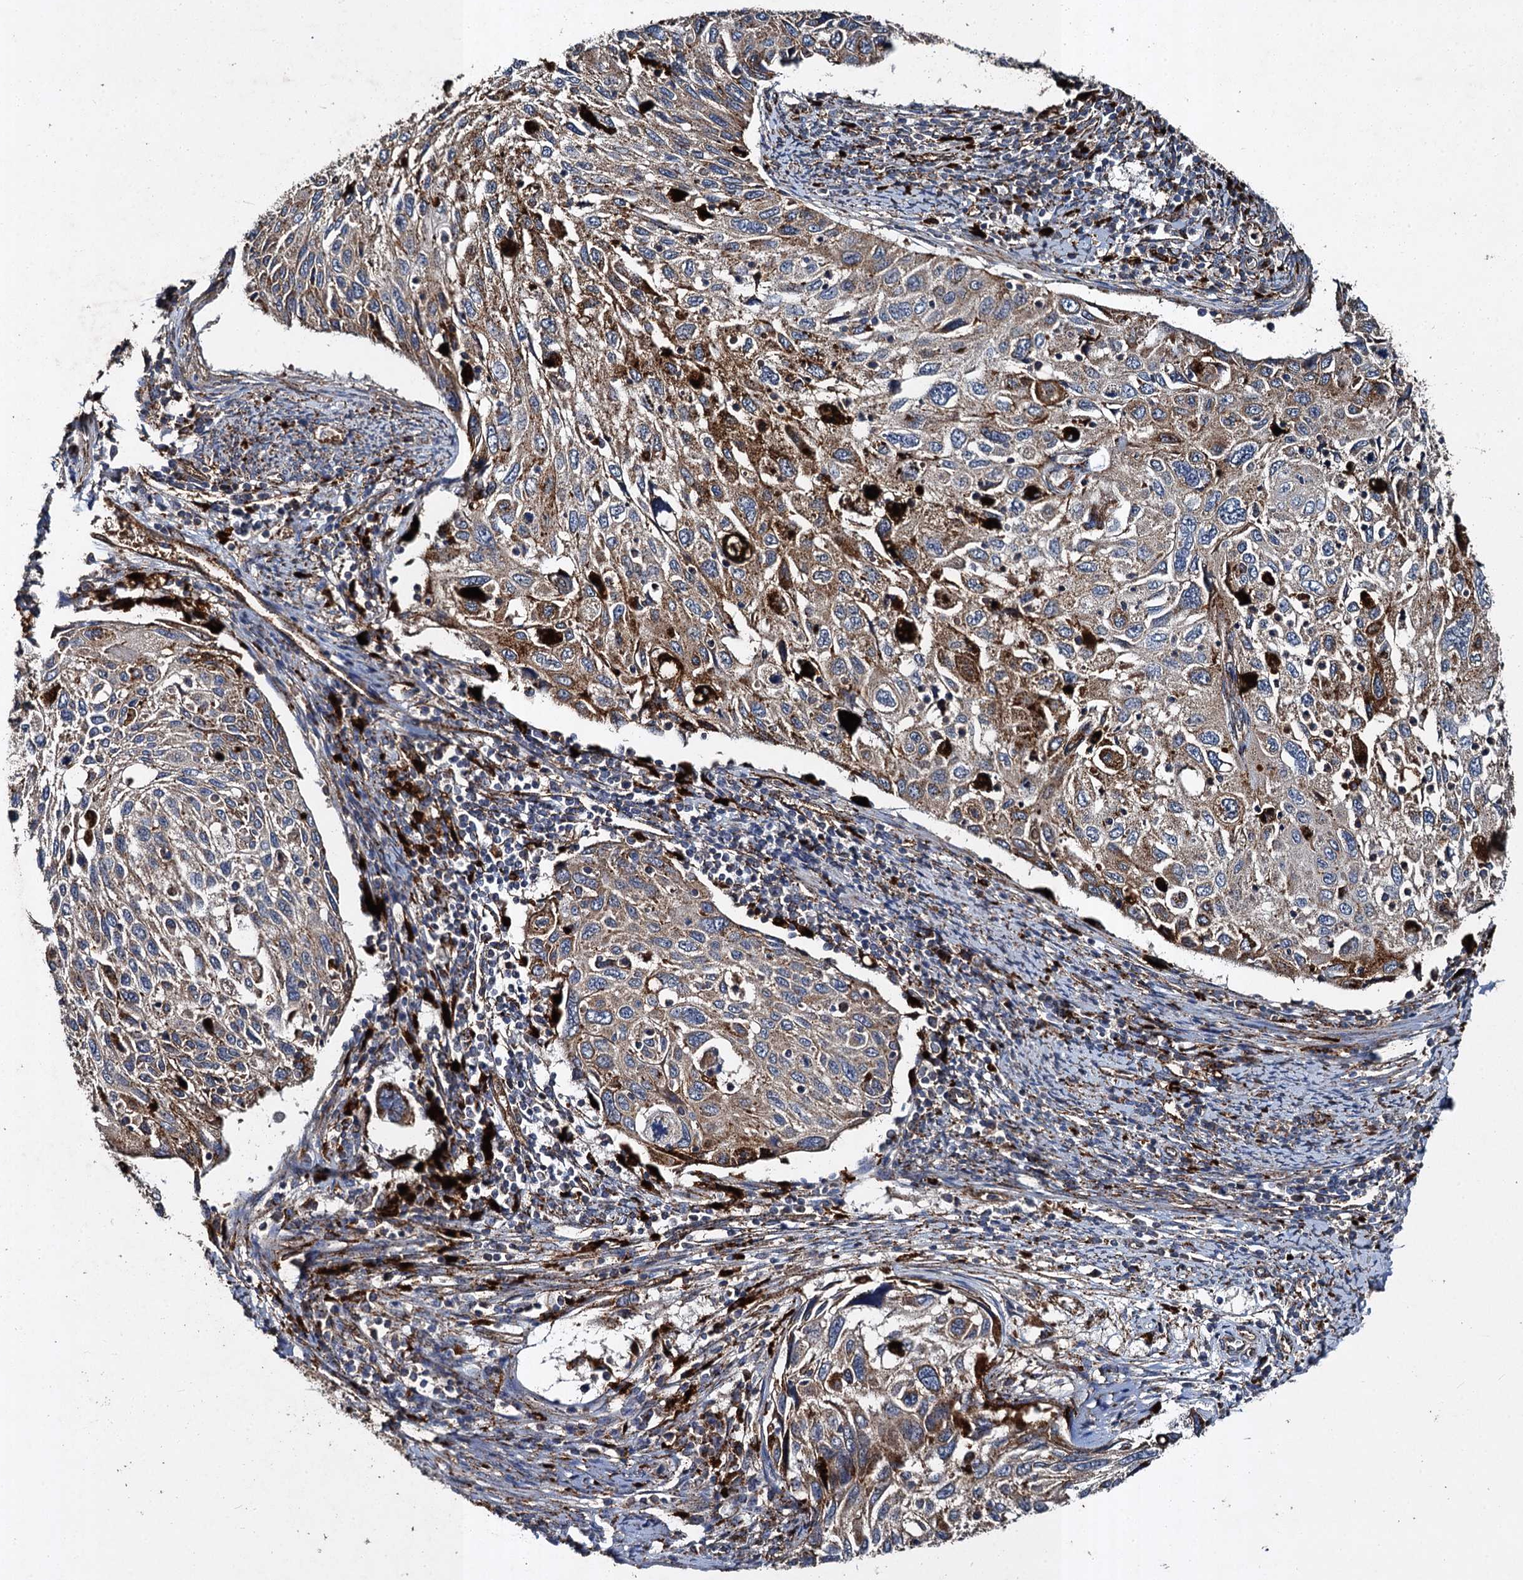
{"staining": {"intensity": "strong", "quantity": "25%-75%", "location": "cytoplasmic/membranous"}, "tissue": "cervical cancer", "cell_type": "Tumor cells", "image_type": "cancer", "snomed": [{"axis": "morphology", "description": "Squamous cell carcinoma, NOS"}, {"axis": "topography", "description": "Cervix"}], "caption": "The photomicrograph exhibits a brown stain indicating the presence of a protein in the cytoplasmic/membranous of tumor cells in cervical cancer (squamous cell carcinoma). The staining was performed using DAB (3,3'-diaminobenzidine), with brown indicating positive protein expression. Nuclei are stained blue with hematoxylin.", "gene": "GBA1", "patient": {"sex": "female", "age": 70}}